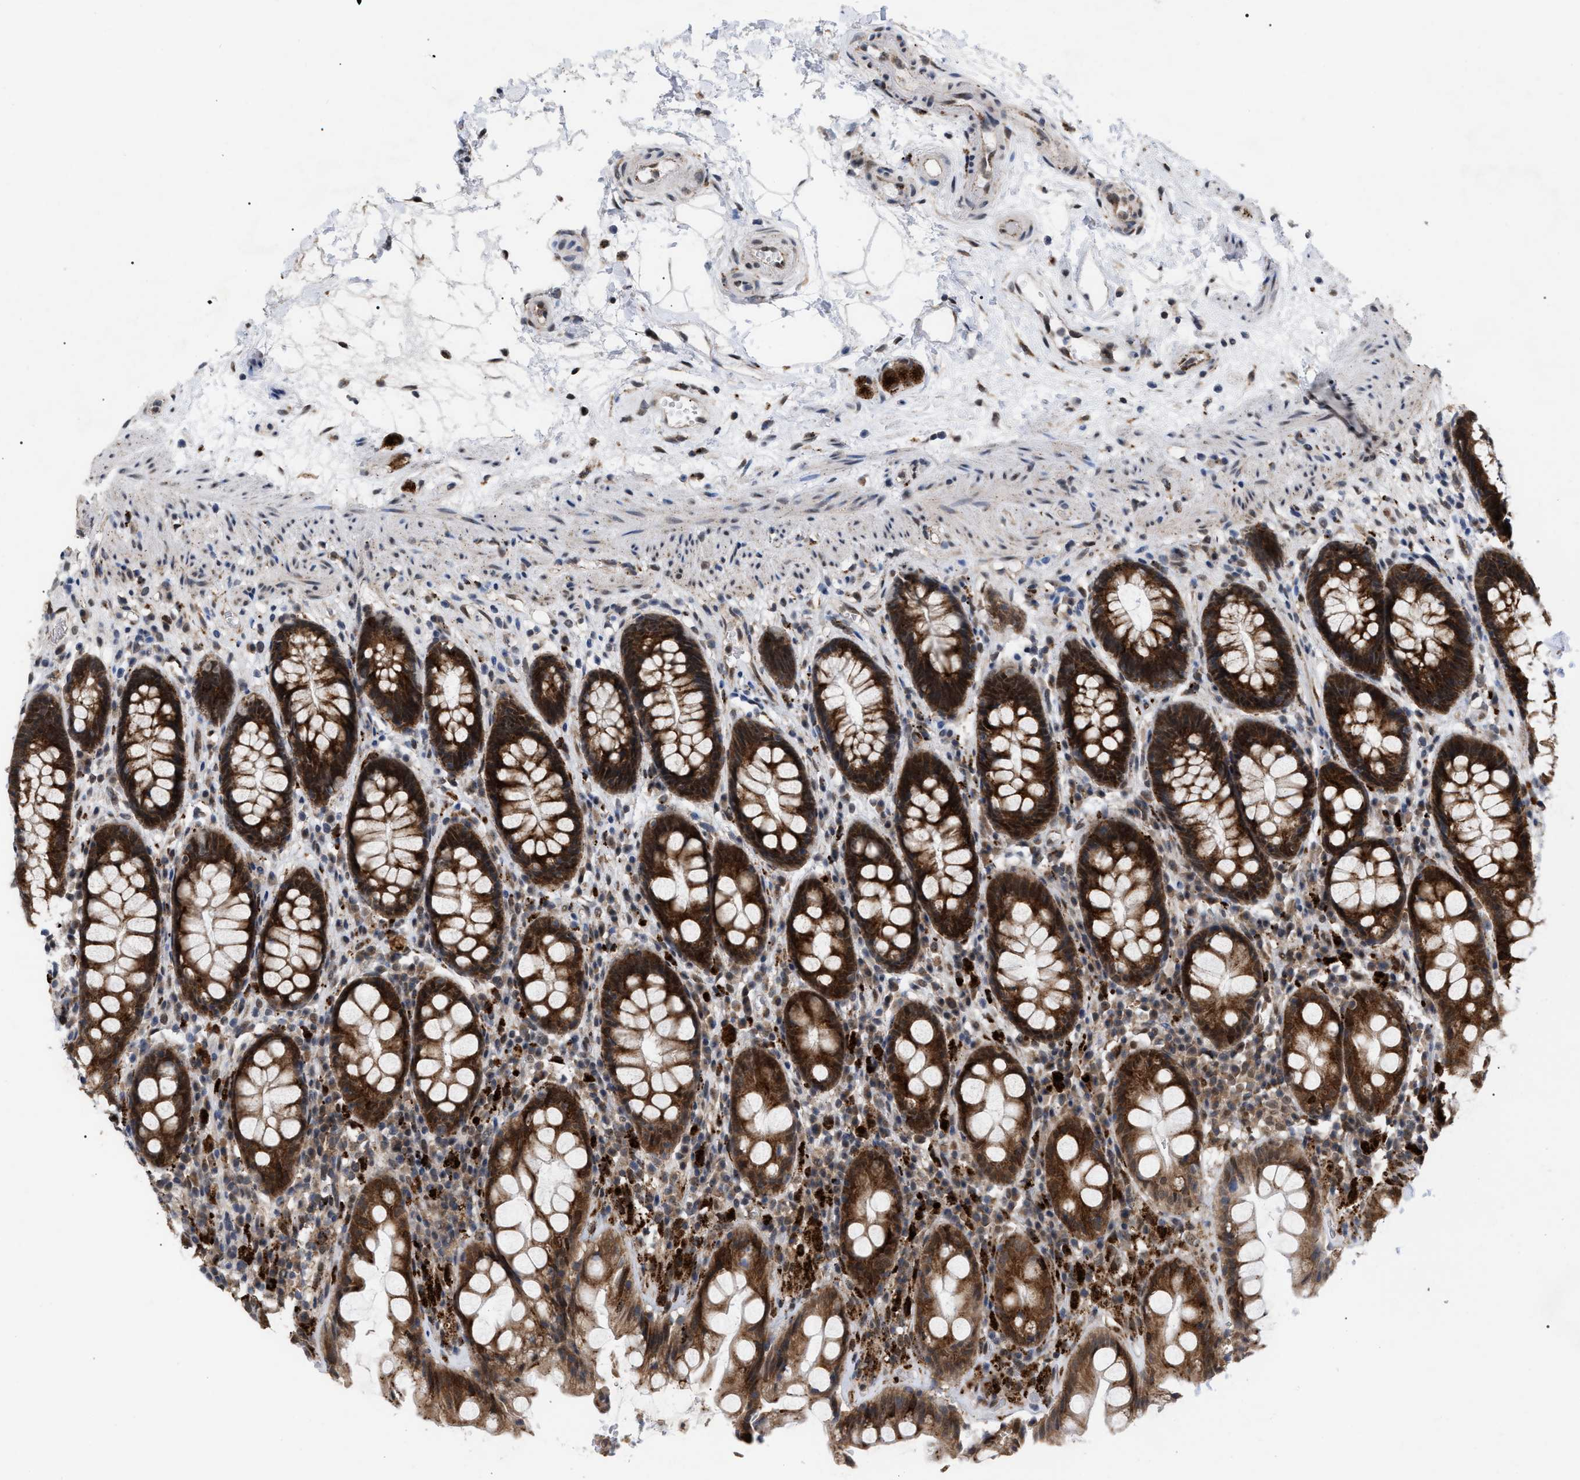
{"staining": {"intensity": "strong", "quantity": ">75%", "location": "cytoplasmic/membranous"}, "tissue": "rectum", "cell_type": "Glandular cells", "image_type": "normal", "snomed": [{"axis": "morphology", "description": "Normal tissue, NOS"}, {"axis": "topography", "description": "Rectum"}], "caption": "Brown immunohistochemical staining in normal rectum displays strong cytoplasmic/membranous positivity in about >75% of glandular cells. The staining was performed using DAB (3,3'-diaminobenzidine) to visualize the protein expression in brown, while the nuclei were stained in blue with hematoxylin (Magnification: 20x).", "gene": "UPF1", "patient": {"sex": "male", "age": 64}}